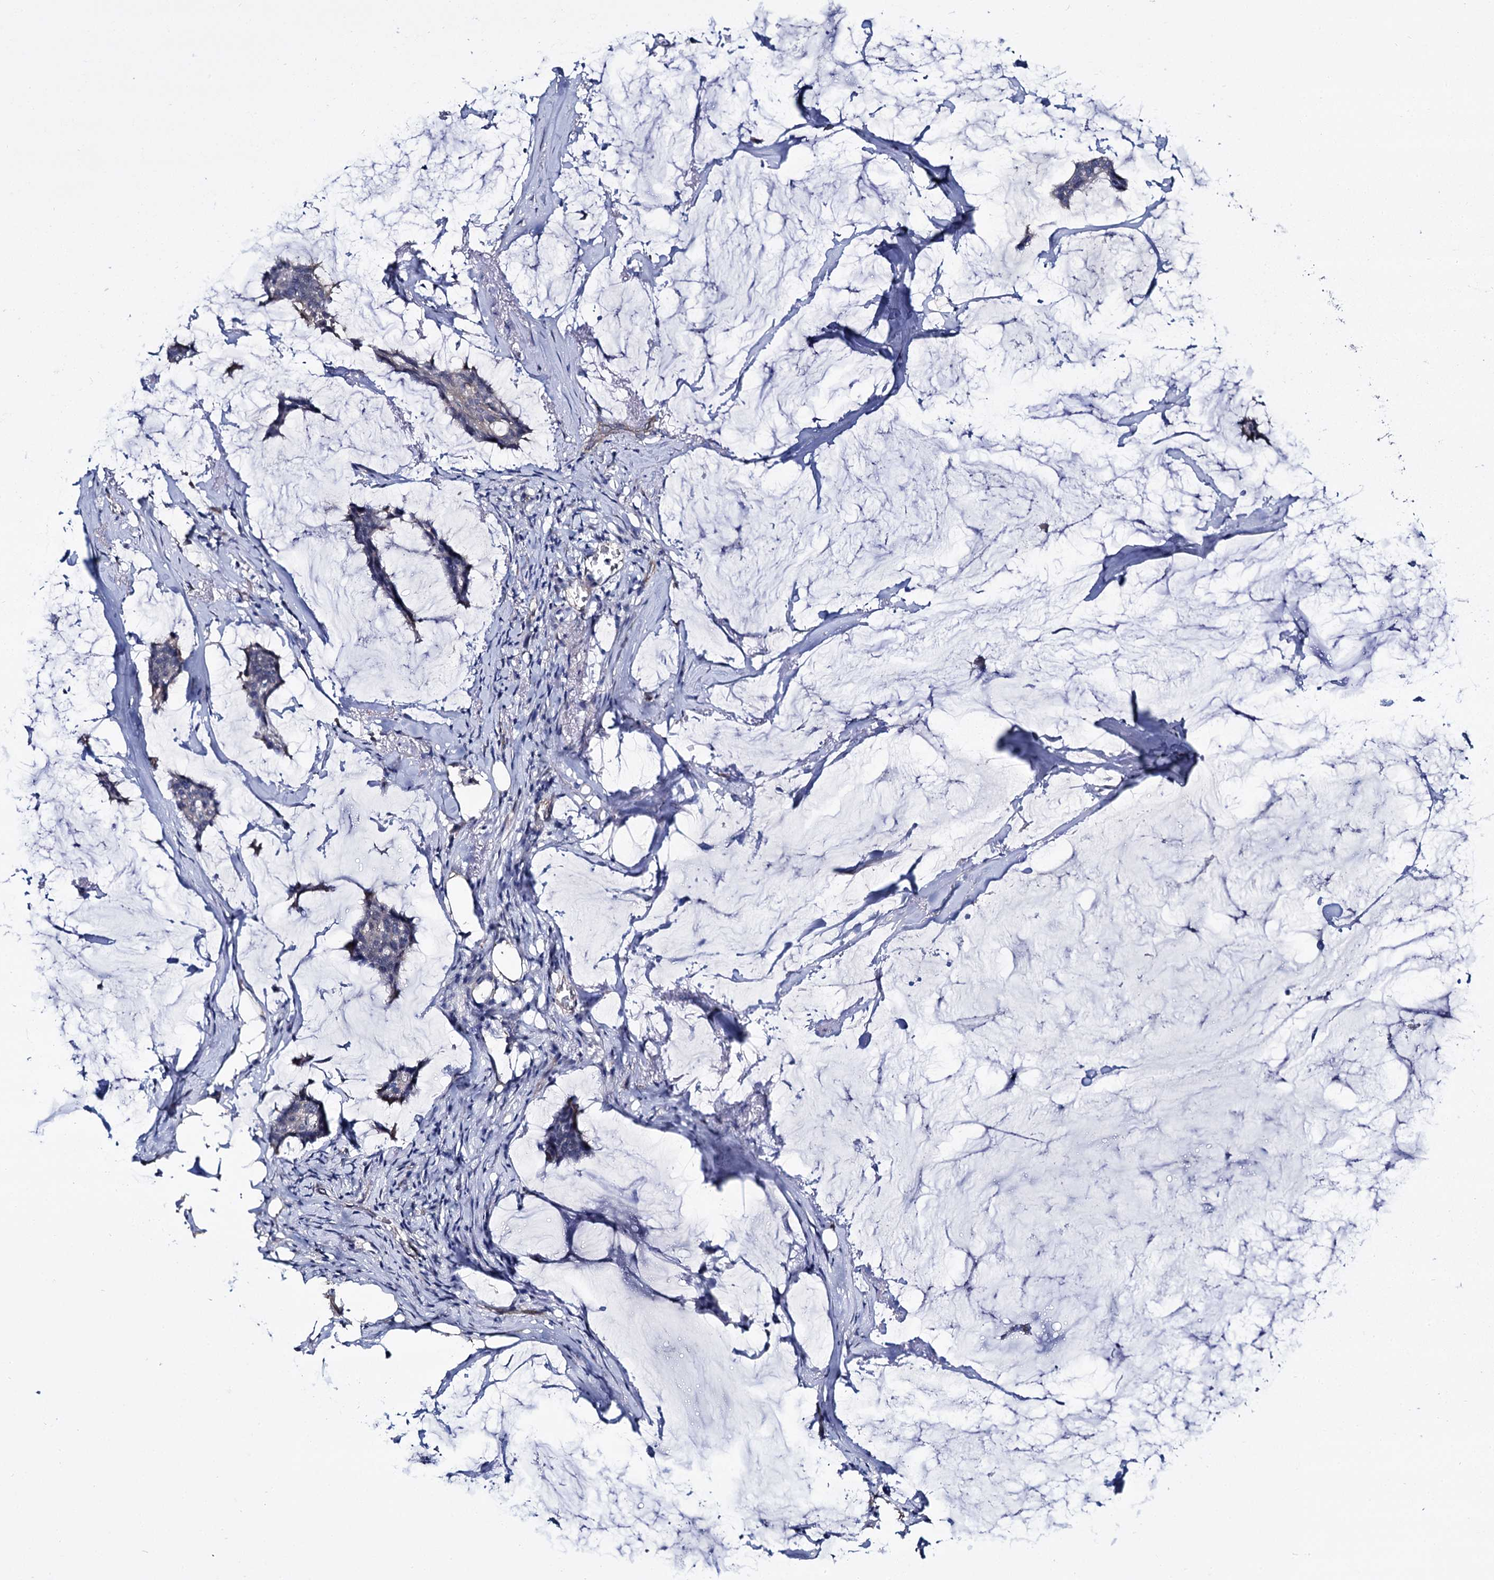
{"staining": {"intensity": "negative", "quantity": "none", "location": "none"}, "tissue": "breast cancer", "cell_type": "Tumor cells", "image_type": "cancer", "snomed": [{"axis": "morphology", "description": "Duct carcinoma"}, {"axis": "topography", "description": "Breast"}], "caption": "The micrograph displays no staining of tumor cells in breast cancer. (Stains: DAB (3,3'-diaminobenzidine) immunohistochemistry with hematoxylin counter stain, Microscopy: brightfield microscopy at high magnification).", "gene": "STXBP1", "patient": {"sex": "female", "age": 93}}